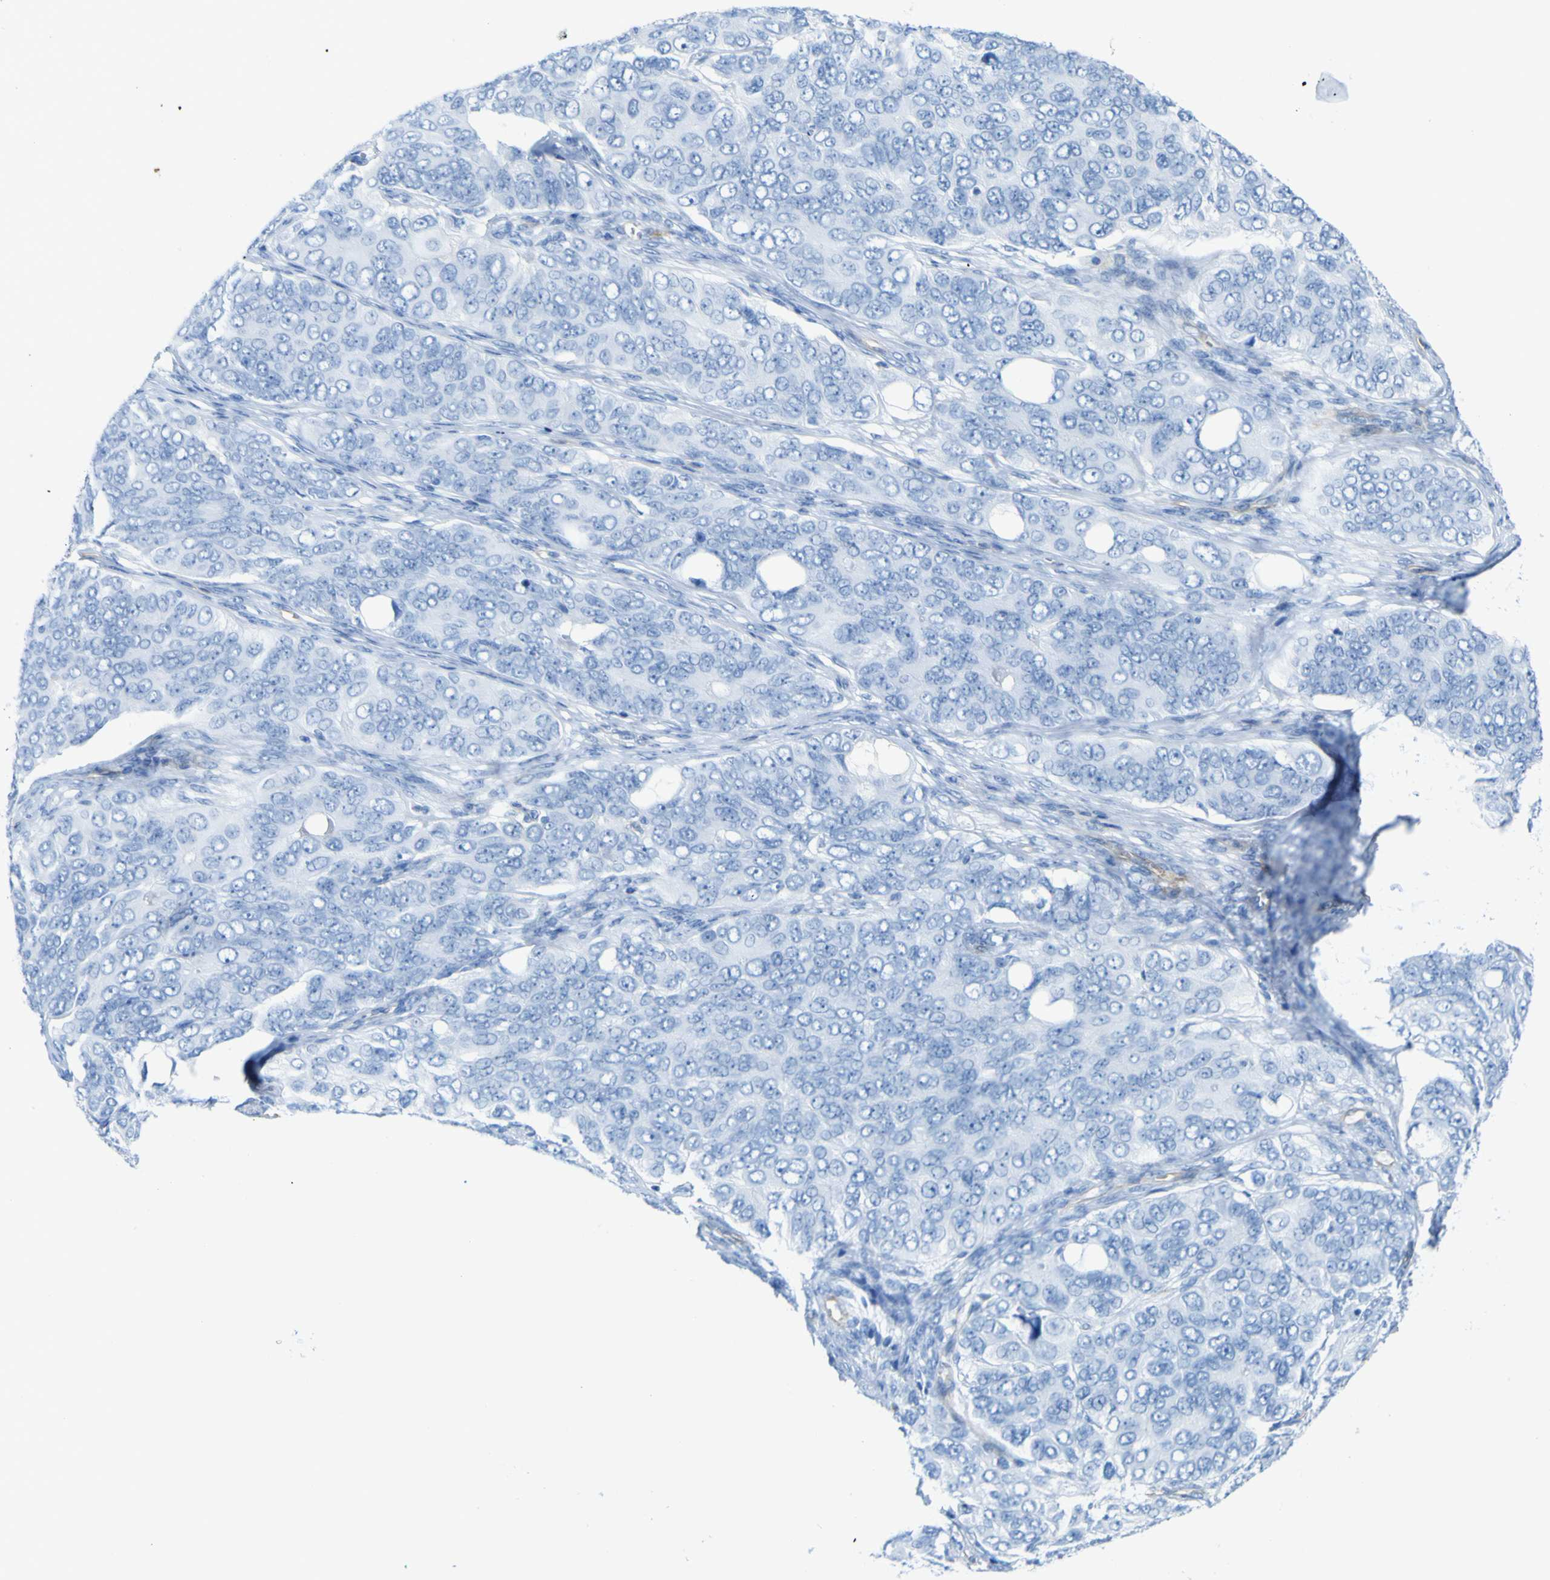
{"staining": {"intensity": "negative", "quantity": "none", "location": "none"}, "tissue": "ovarian cancer", "cell_type": "Tumor cells", "image_type": "cancer", "snomed": [{"axis": "morphology", "description": "Carcinoma, endometroid"}, {"axis": "topography", "description": "Ovary"}], "caption": "IHC histopathology image of neoplastic tissue: human ovarian endometroid carcinoma stained with DAB exhibits no significant protein staining in tumor cells.", "gene": "CD93", "patient": {"sex": "female", "age": 51}}